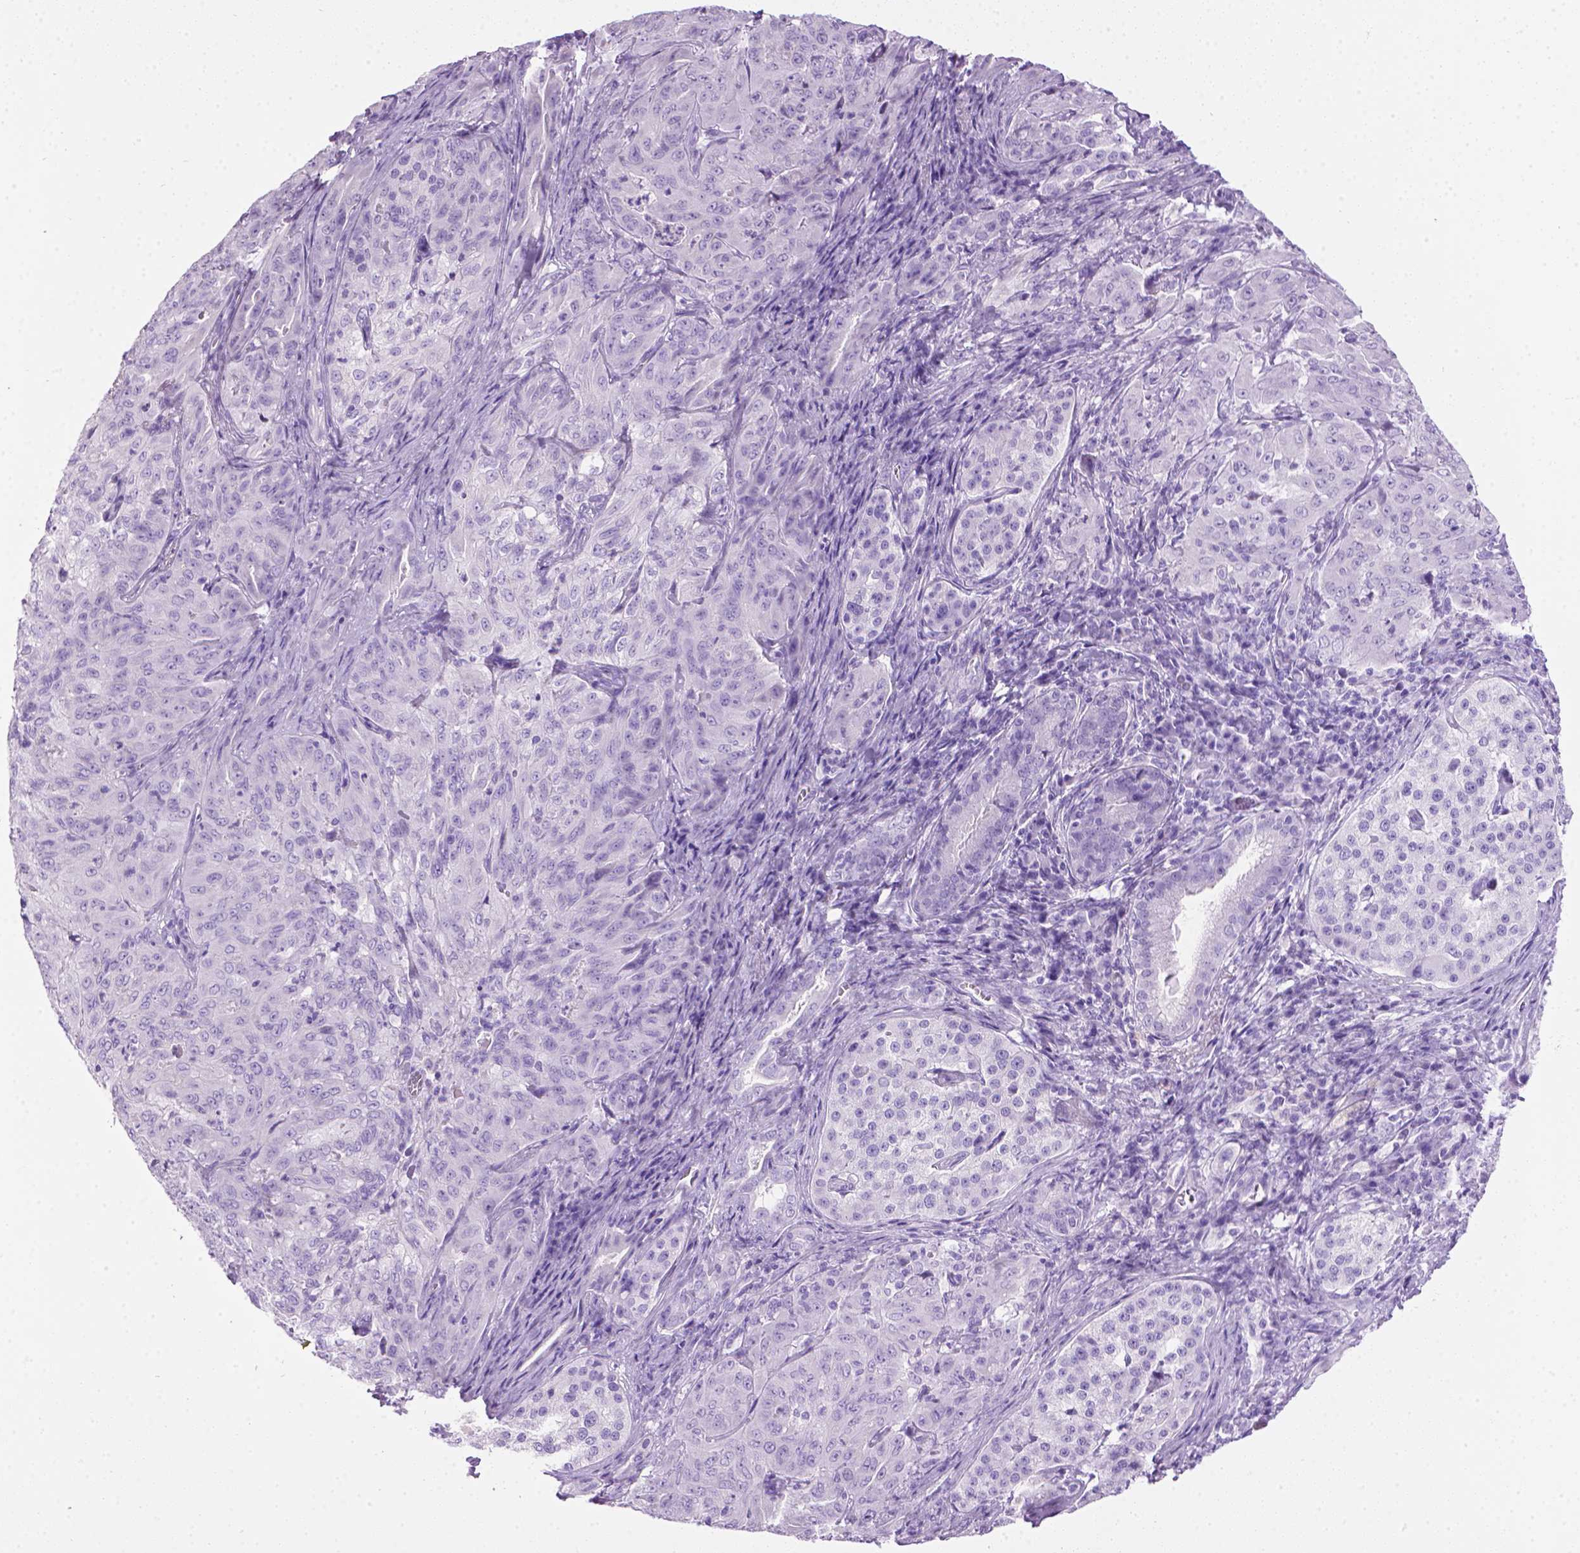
{"staining": {"intensity": "negative", "quantity": "none", "location": "none"}, "tissue": "pancreatic cancer", "cell_type": "Tumor cells", "image_type": "cancer", "snomed": [{"axis": "morphology", "description": "Adenocarcinoma, NOS"}, {"axis": "topography", "description": "Pancreas"}], "caption": "Adenocarcinoma (pancreatic) was stained to show a protein in brown. There is no significant expression in tumor cells.", "gene": "LELP1", "patient": {"sex": "male", "age": 63}}